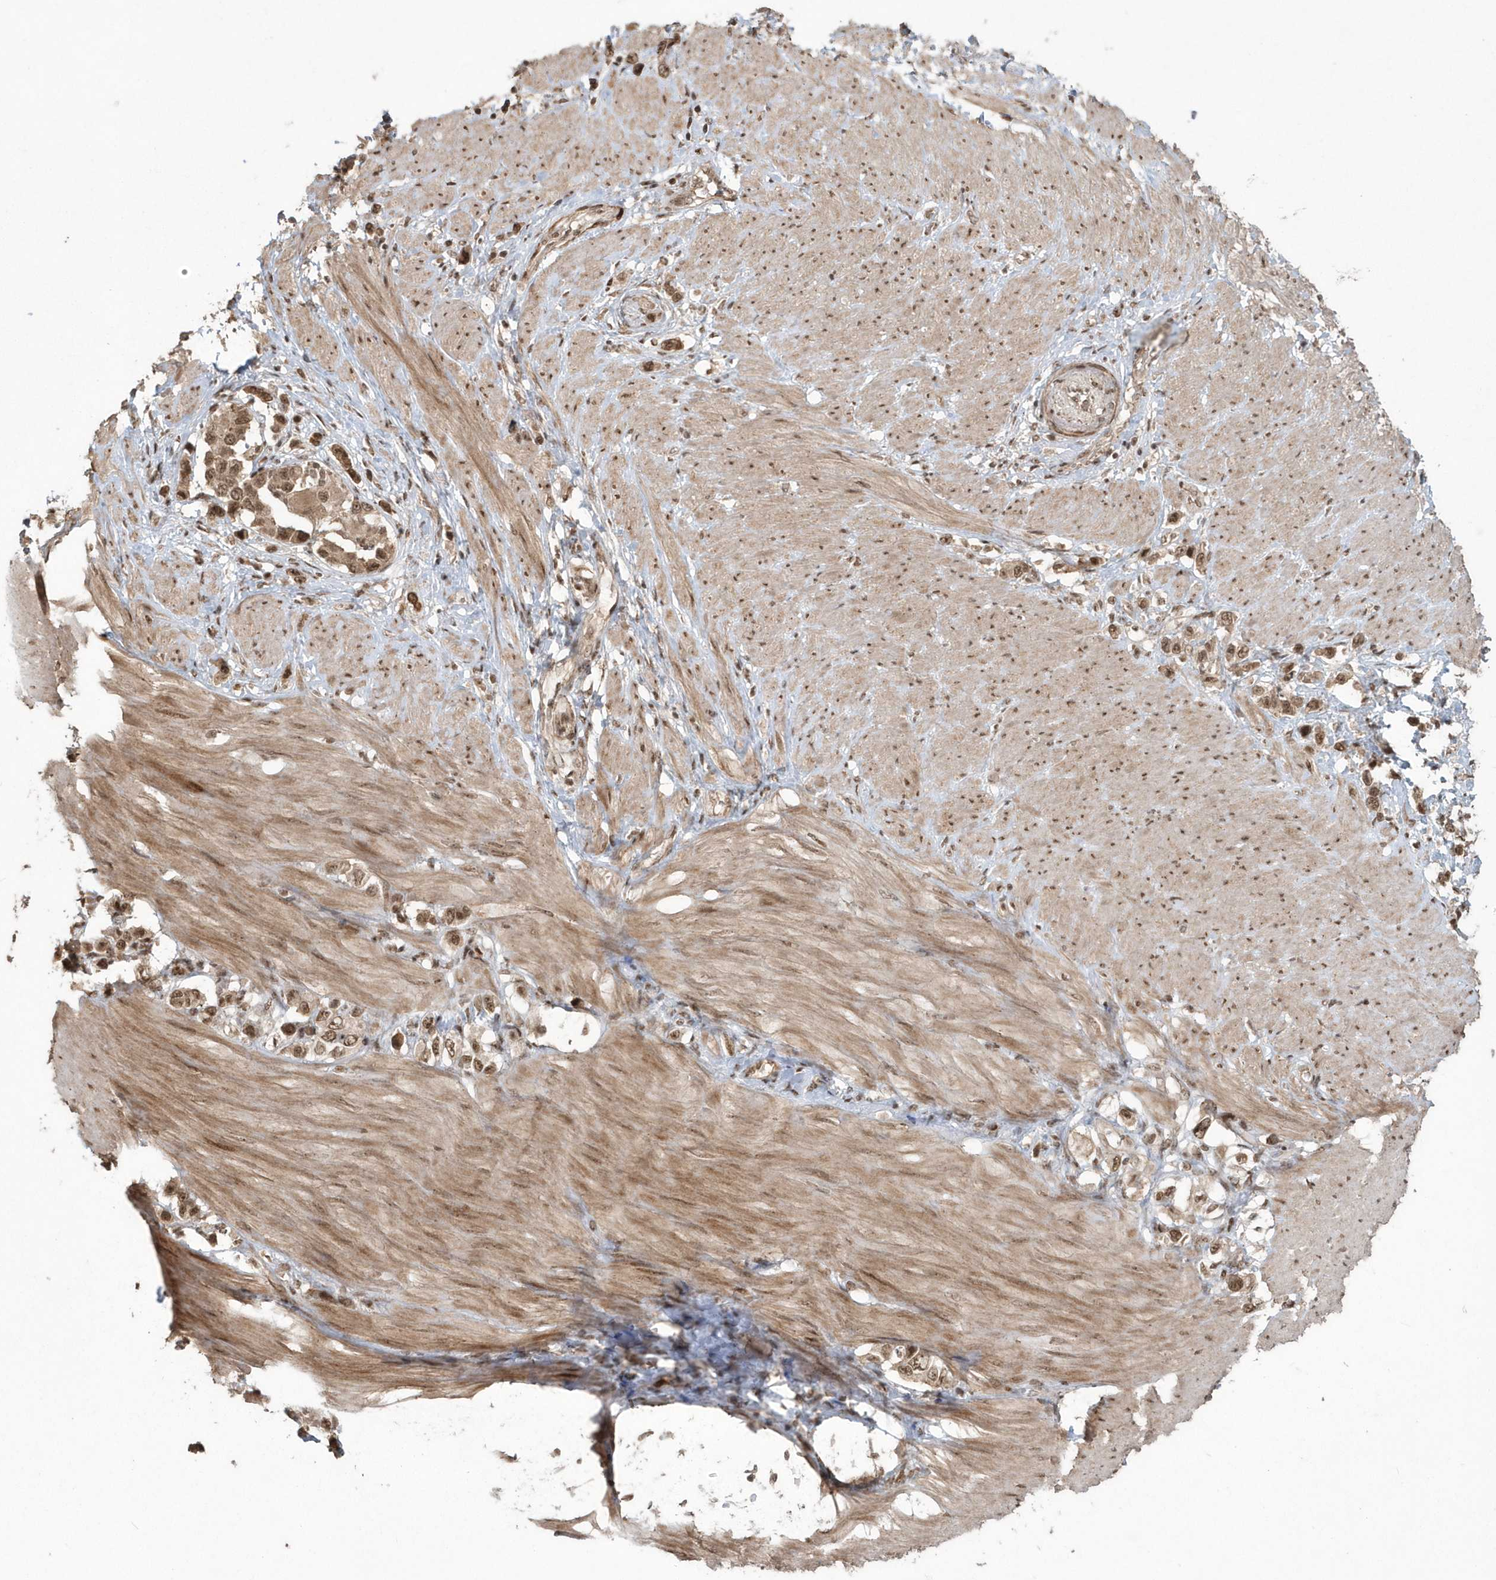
{"staining": {"intensity": "moderate", "quantity": ">75%", "location": "cytoplasmic/membranous,nuclear"}, "tissue": "stomach cancer", "cell_type": "Tumor cells", "image_type": "cancer", "snomed": [{"axis": "morphology", "description": "Adenocarcinoma, NOS"}, {"axis": "topography", "description": "Stomach"}], "caption": "Approximately >75% of tumor cells in stomach cancer exhibit moderate cytoplasmic/membranous and nuclear protein expression as visualized by brown immunohistochemical staining.", "gene": "EPB41L4A", "patient": {"sex": "female", "age": 65}}